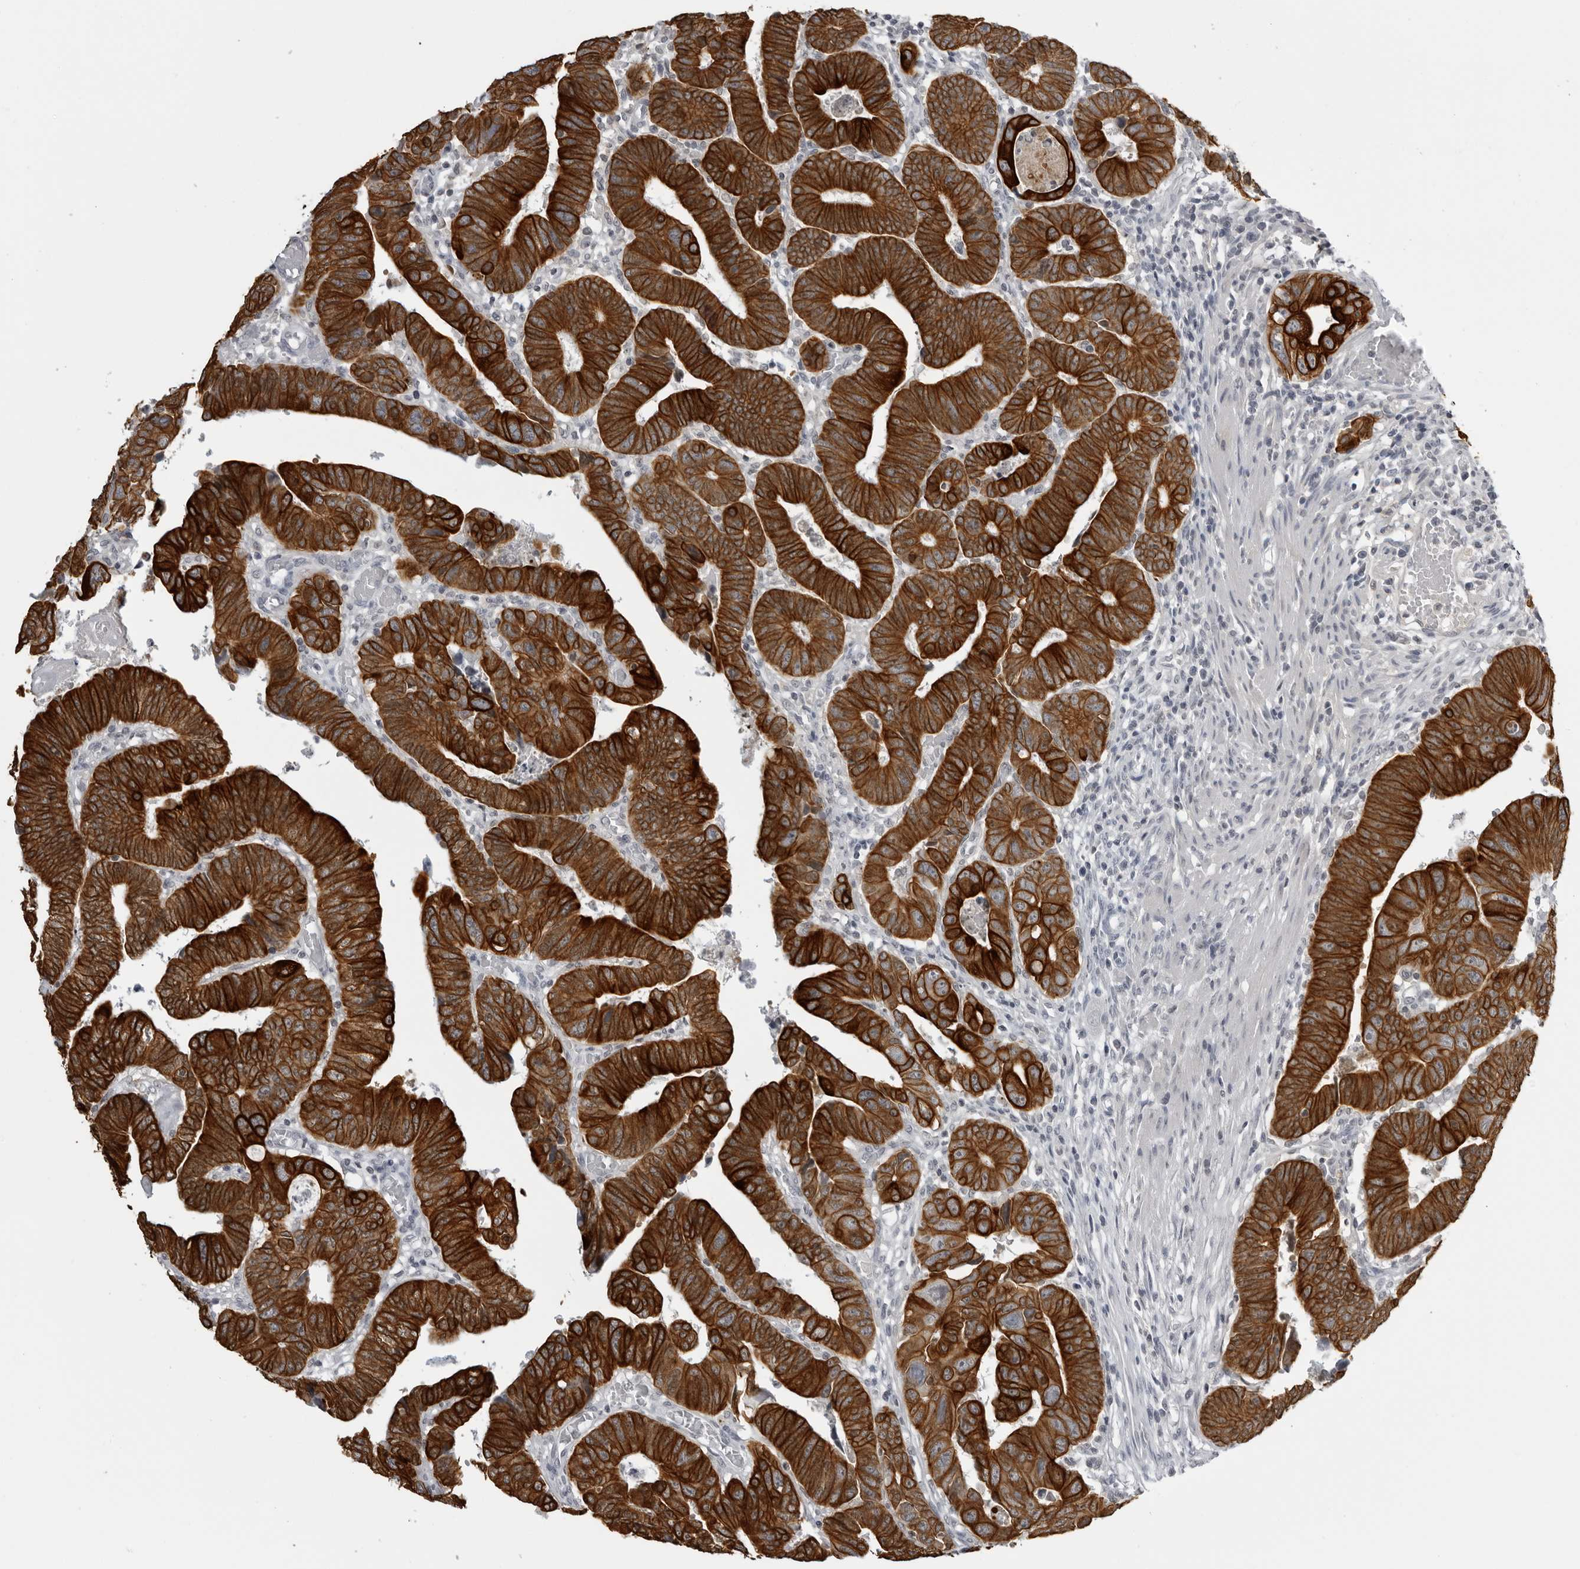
{"staining": {"intensity": "strong", "quantity": ">75%", "location": "cytoplasmic/membranous"}, "tissue": "colorectal cancer", "cell_type": "Tumor cells", "image_type": "cancer", "snomed": [{"axis": "morphology", "description": "Adenocarcinoma, NOS"}, {"axis": "topography", "description": "Rectum"}], "caption": "Immunohistochemical staining of human colorectal cancer exhibits strong cytoplasmic/membranous protein expression in approximately >75% of tumor cells.", "gene": "SERPINF2", "patient": {"sex": "female", "age": 65}}